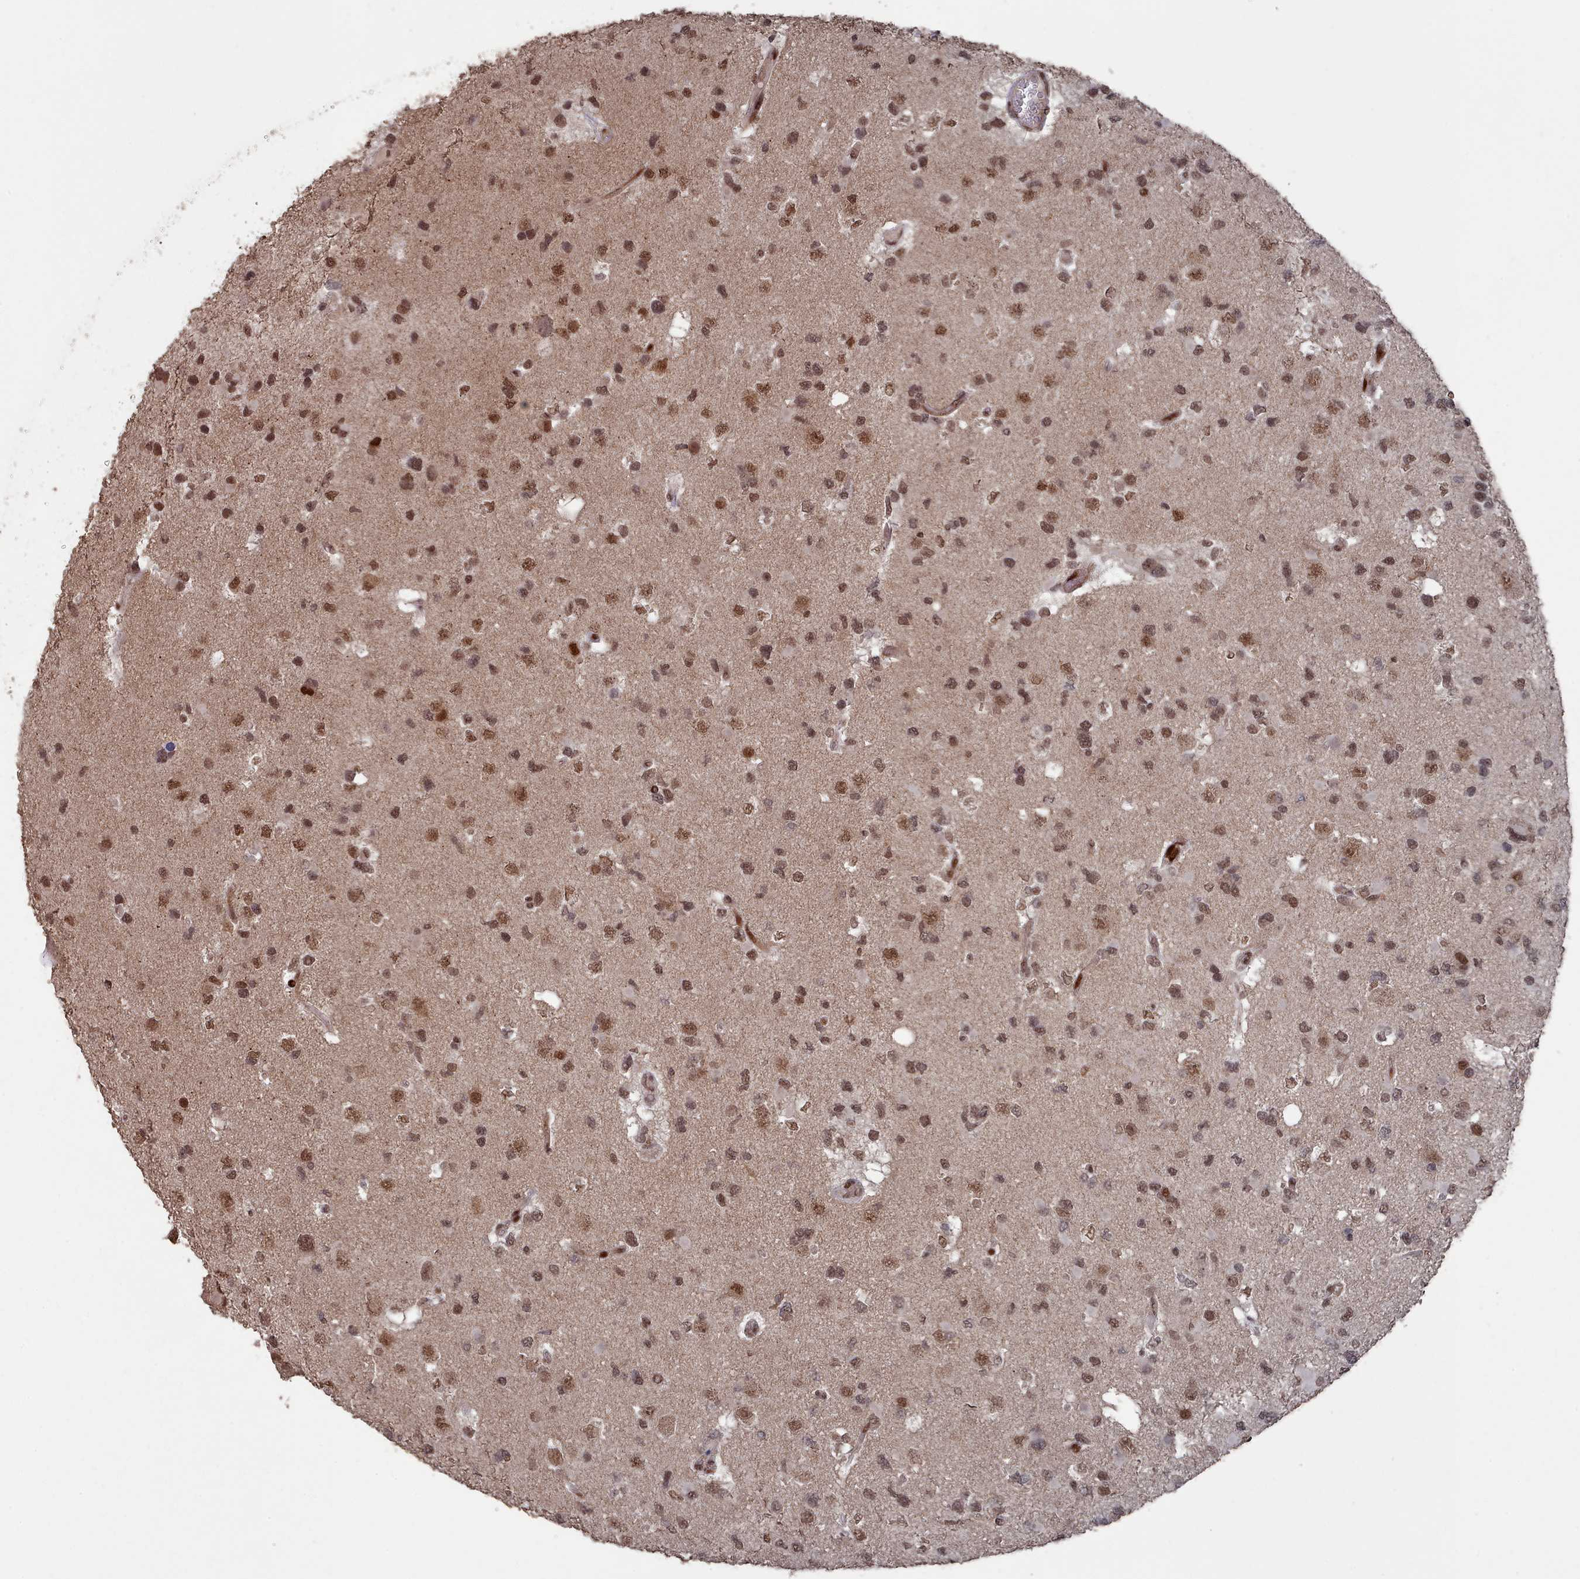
{"staining": {"intensity": "moderate", "quantity": ">75%", "location": "nuclear"}, "tissue": "glioma", "cell_type": "Tumor cells", "image_type": "cancer", "snomed": [{"axis": "morphology", "description": "Glioma, malignant, High grade"}, {"axis": "topography", "description": "Brain"}], "caption": "Tumor cells display medium levels of moderate nuclear positivity in approximately >75% of cells in glioma.", "gene": "PNRC2", "patient": {"sex": "male", "age": 53}}